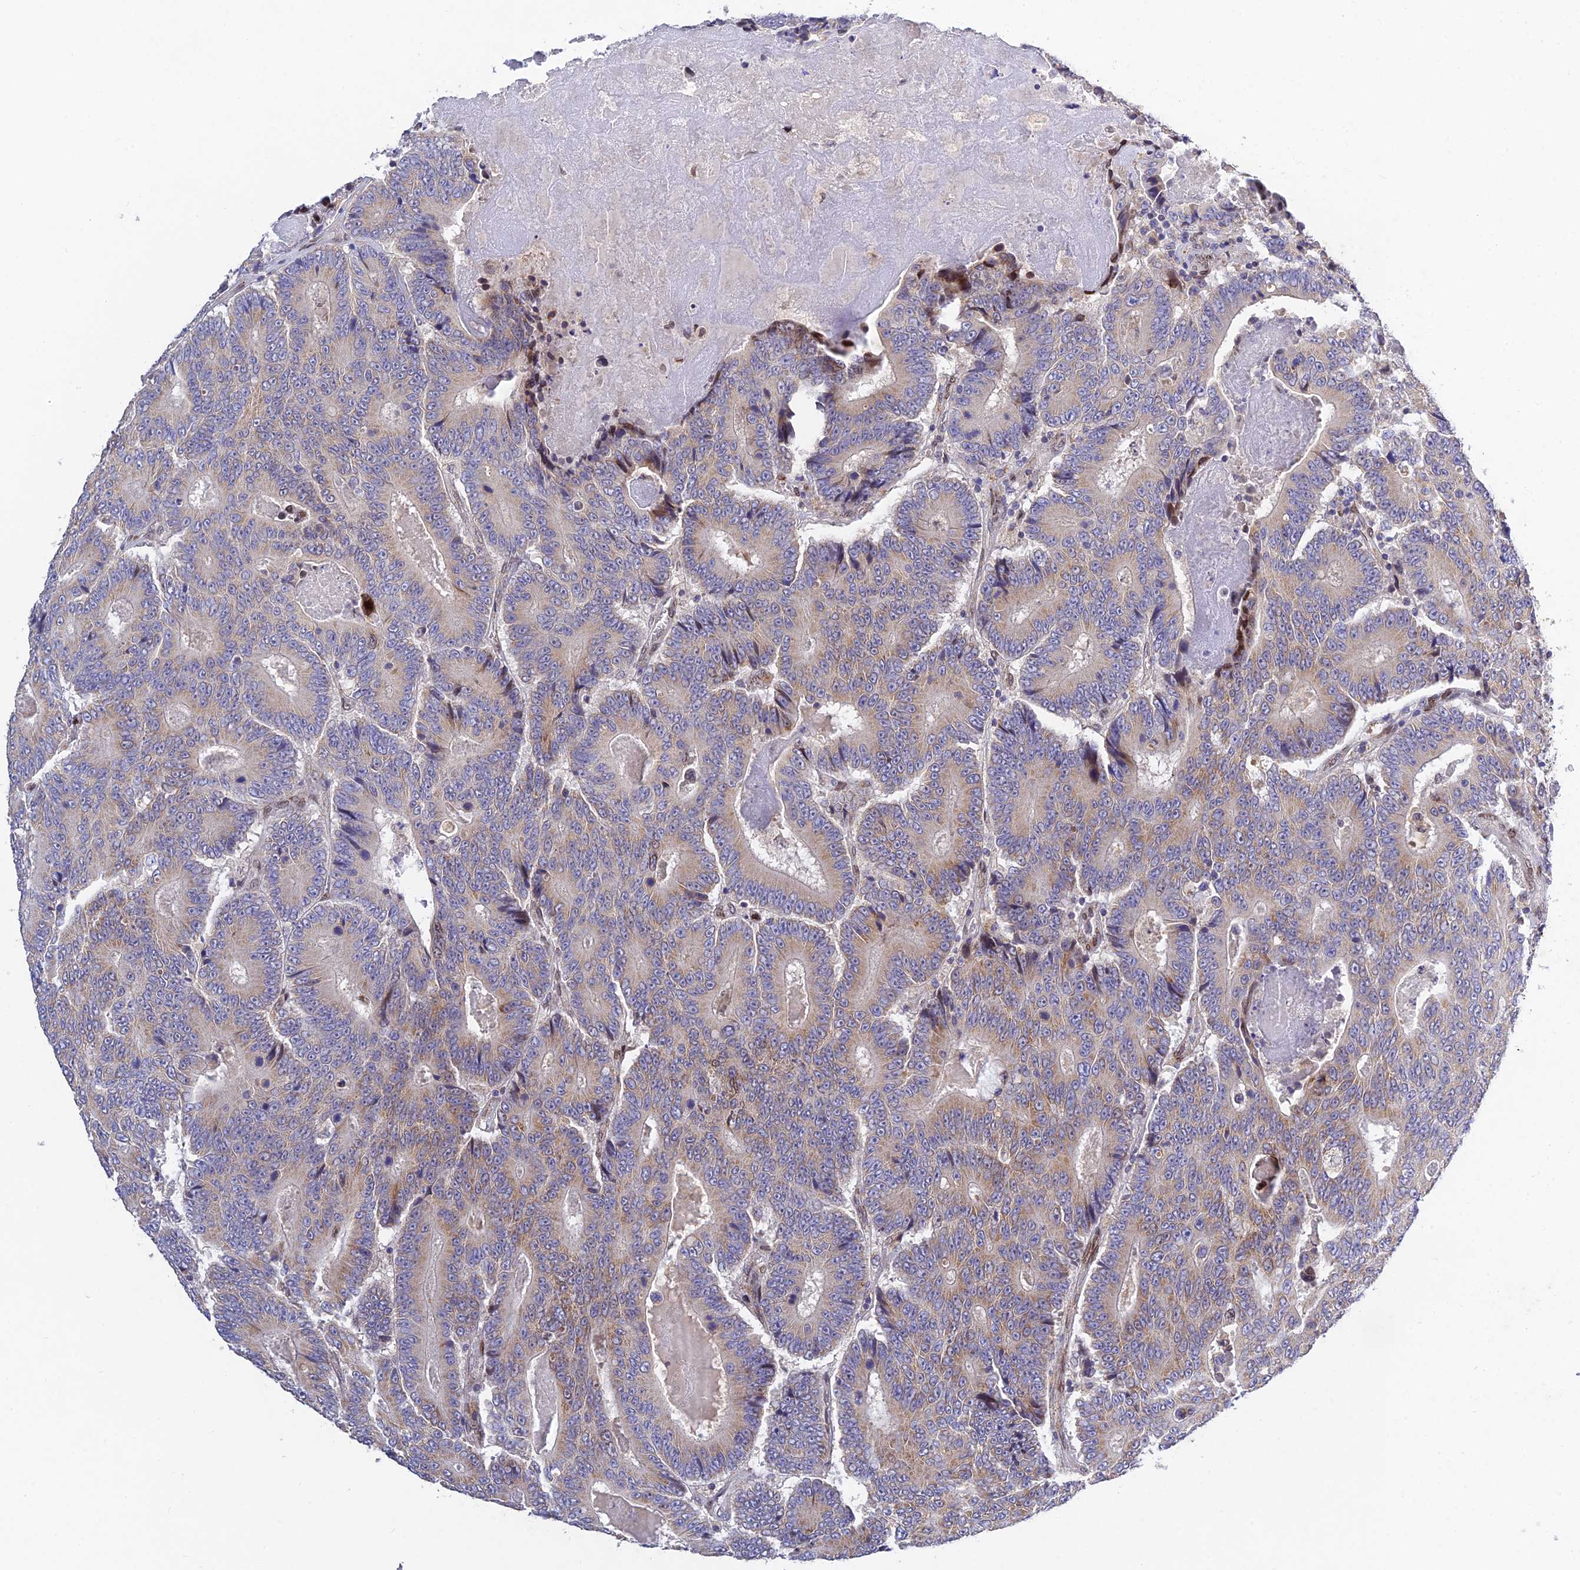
{"staining": {"intensity": "weak", "quantity": "<25%", "location": "cytoplasmic/membranous"}, "tissue": "colorectal cancer", "cell_type": "Tumor cells", "image_type": "cancer", "snomed": [{"axis": "morphology", "description": "Adenocarcinoma, NOS"}, {"axis": "topography", "description": "Colon"}], "caption": "Tumor cells are negative for brown protein staining in colorectal cancer.", "gene": "MGAT2", "patient": {"sex": "male", "age": 83}}